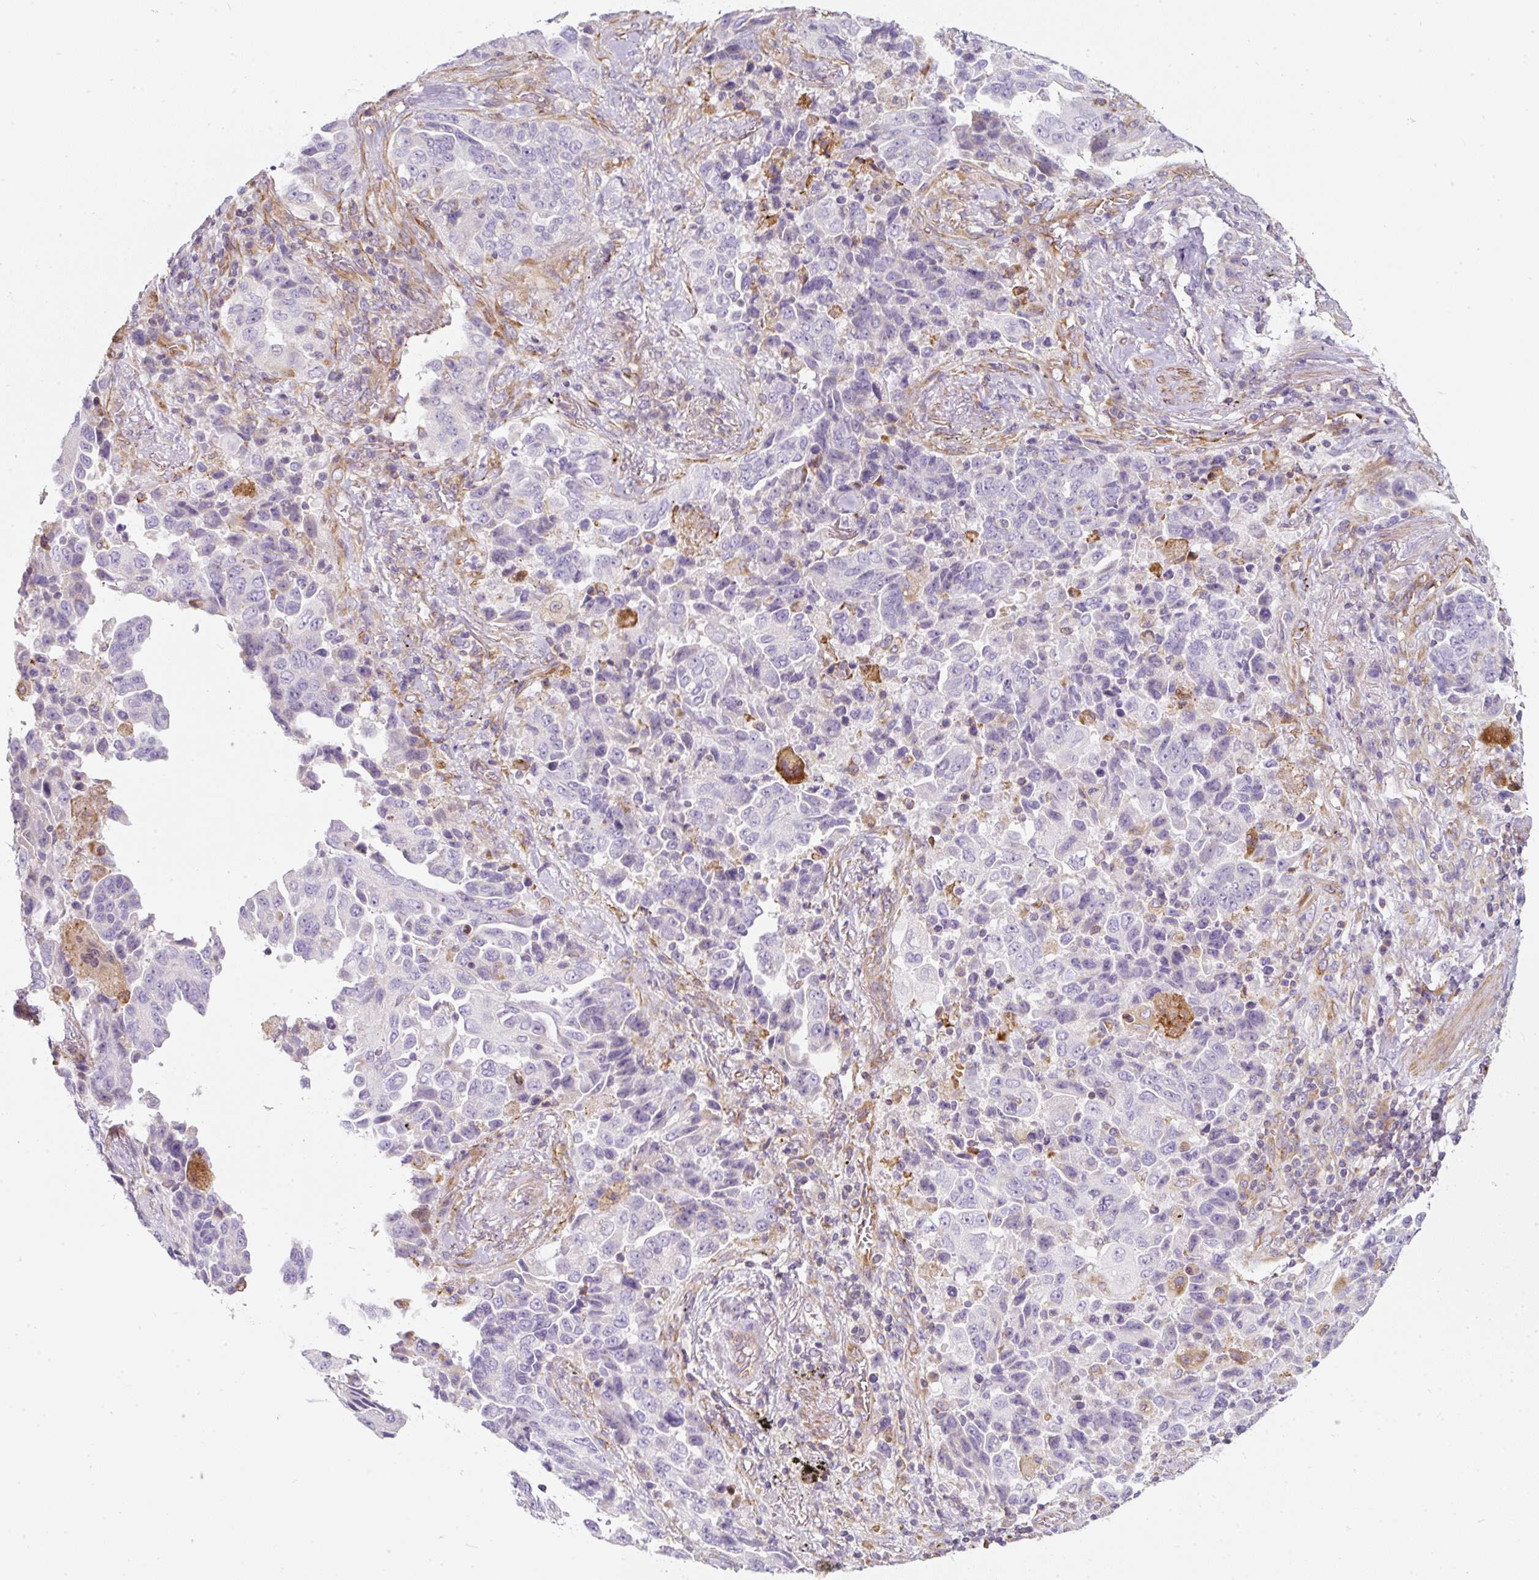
{"staining": {"intensity": "negative", "quantity": "none", "location": "none"}, "tissue": "lung cancer", "cell_type": "Tumor cells", "image_type": "cancer", "snomed": [{"axis": "morphology", "description": "Adenocarcinoma, NOS"}, {"axis": "topography", "description": "Lung"}], "caption": "Tumor cells are negative for brown protein staining in adenocarcinoma (lung).", "gene": "ERAP2", "patient": {"sex": "female", "age": 51}}